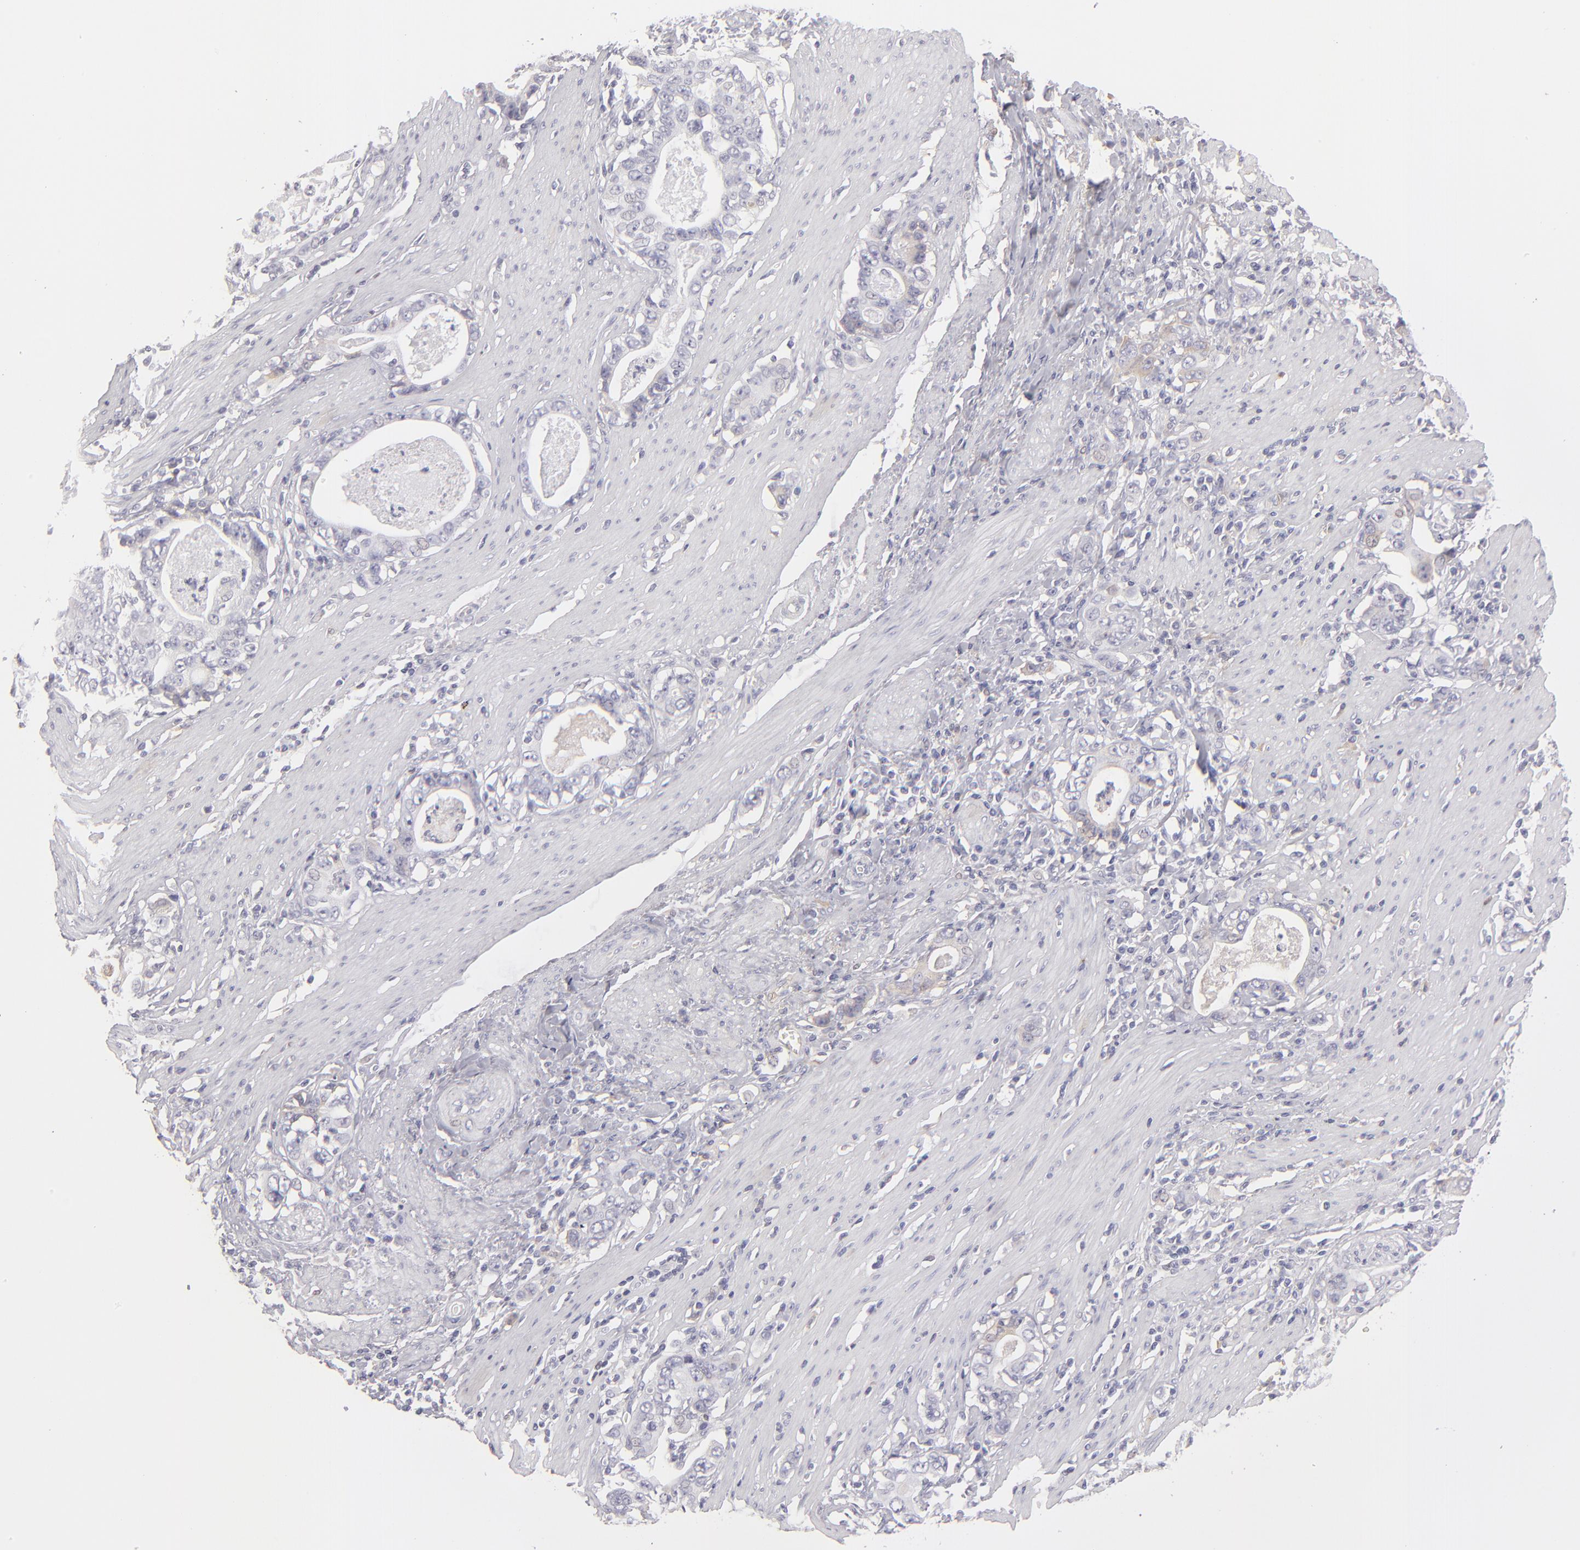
{"staining": {"intensity": "negative", "quantity": "none", "location": "none"}, "tissue": "stomach cancer", "cell_type": "Tumor cells", "image_type": "cancer", "snomed": [{"axis": "morphology", "description": "Adenocarcinoma, NOS"}, {"axis": "topography", "description": "Stomach, lower"}], "caption": "IHC of human adenocarcinoma (stomach) demonstrates no staining in tumor cells.", "gene": "ABCC4", "patient": {"sex": "female", "age": 72}}